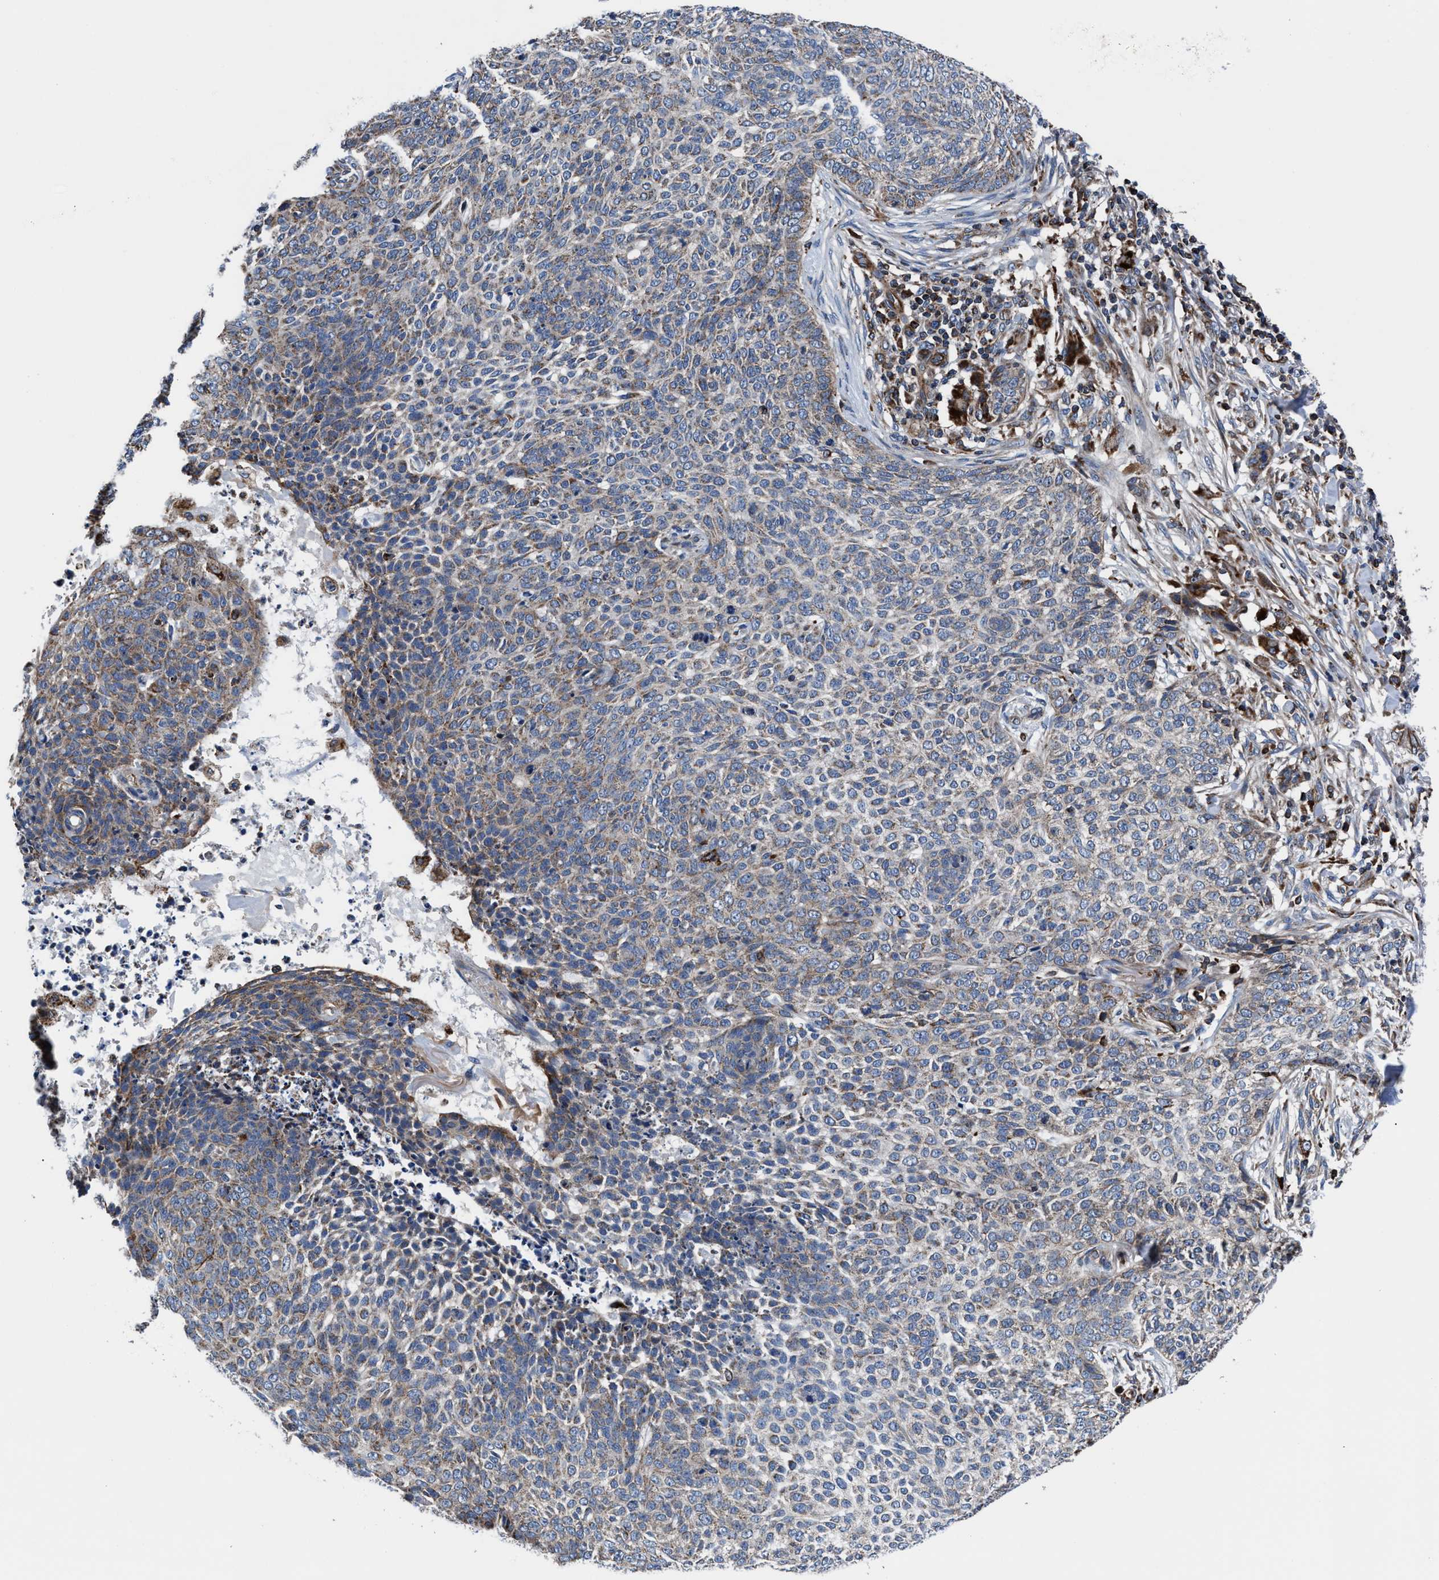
{"staining": {"intensity": "weak", "quantity": "25%-75%", "location": "cytoplasmic/membranous"}, "tissue": "skin cancer", "cell_type": "Tumor cells", "image_type": "cancer", "snomed": [{"axis": "morphology", "description": "Basal cell carcinoma"}, {"axis": "topography", "description": "Skin"}], "caption": "Protein expression analysis of human skin cancer reveals weak cytoplasmic/membranous expression in about 25%-75% of tumor cells.", "gene": "PRR15L", "patient": {"sex": "female", "age": 64}}